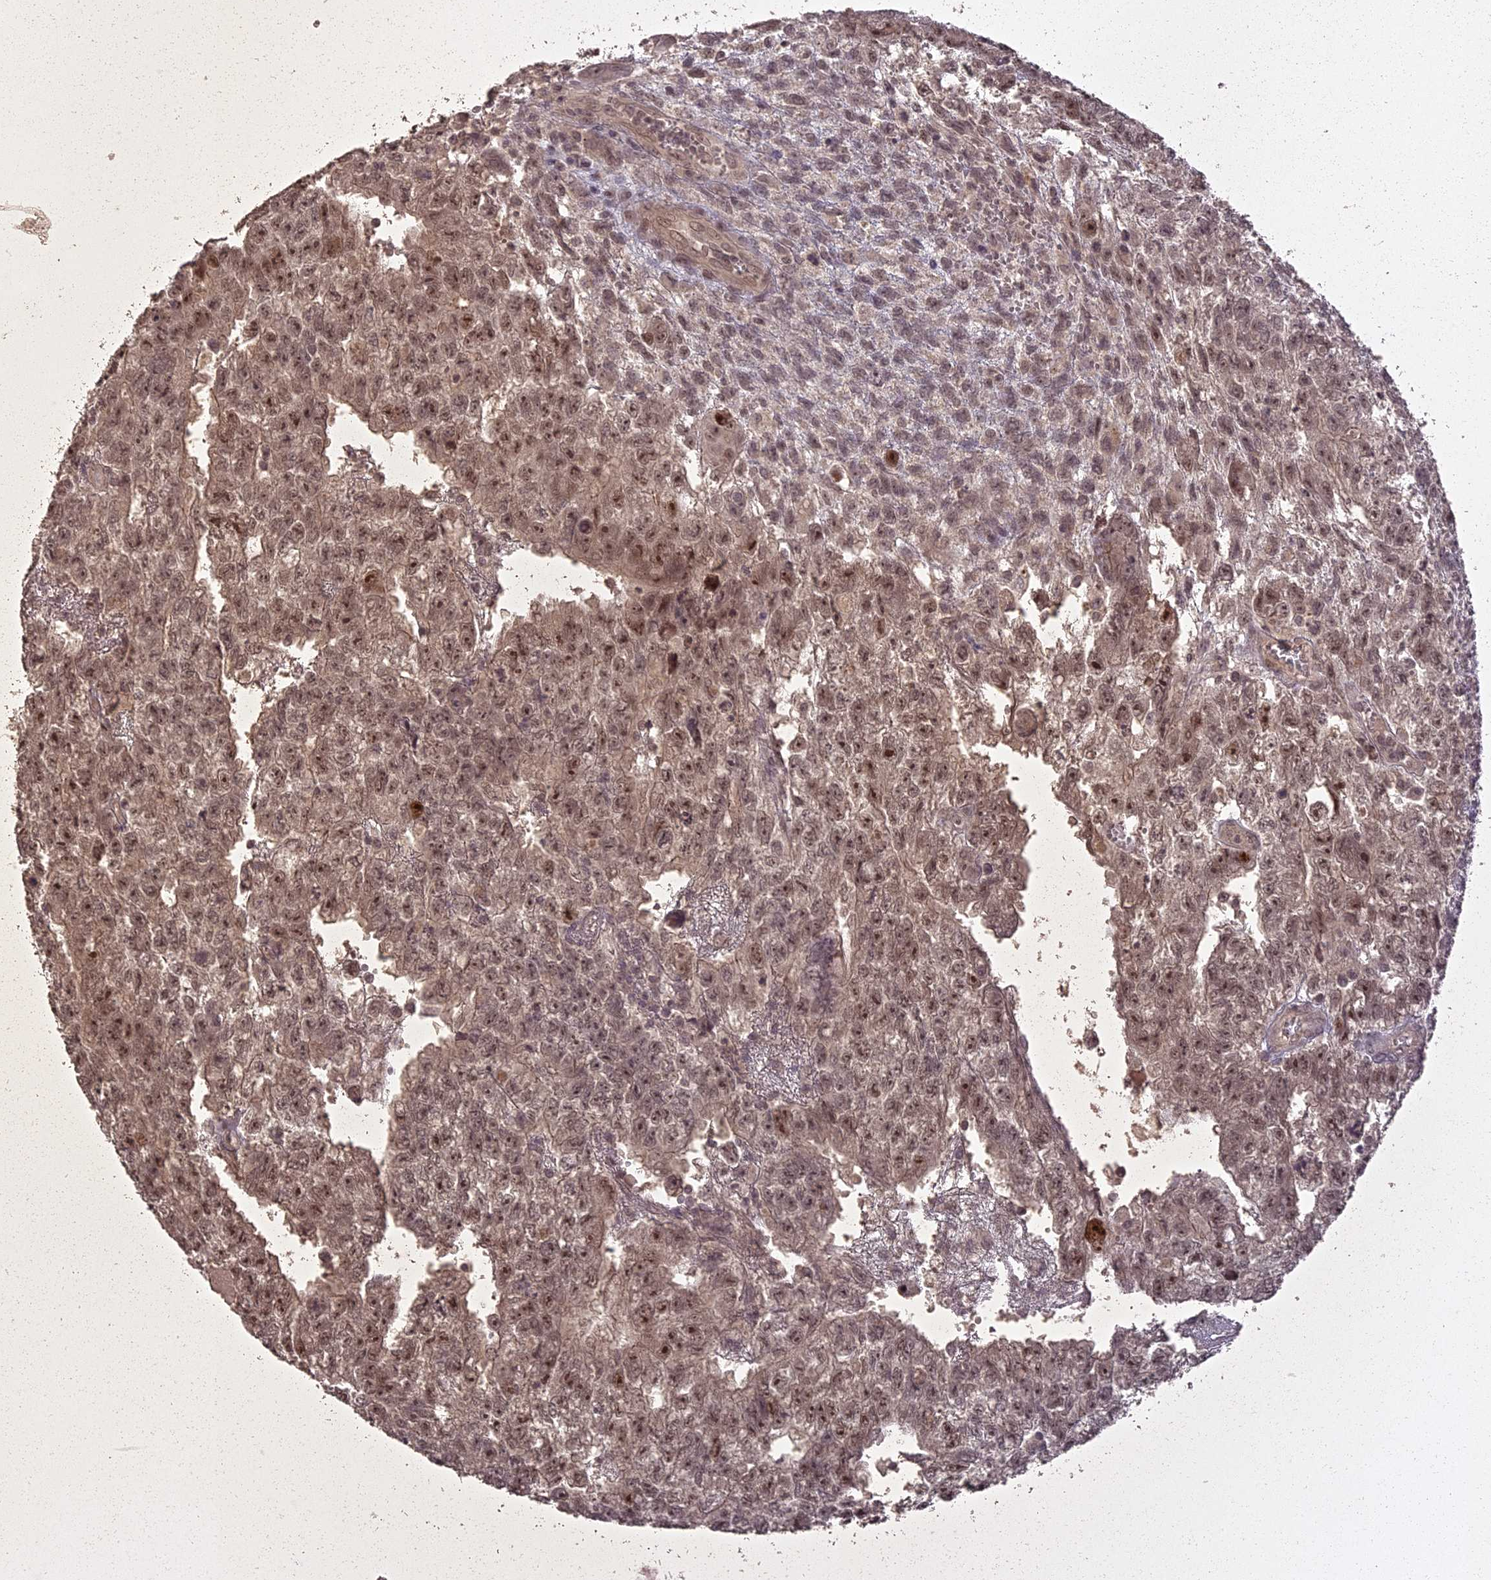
{"staining": {"intensity": "moderate", "quantity": ">75%", "location": "nuclear"}, "tissue": "testis cancer", "cell_type": "Tumor cells", "image_type": "cancer", "snomed": [{"axis": "morphology", "description": "Carcinoma, Embryonal, NOS"}, {"axis": "topography", "description": "Testis"}], "caption": "A medium amount of moderate nuclear positivity is identified in about >75% of tumor cells in testis cancer (embryonal carcinoma) tissue. Immunohistochemistry (ihc) stains the protein in brown and the nuclei are stained blue.", "gene": "LIN37", "patient": {"sex": "male", "age": 26}}